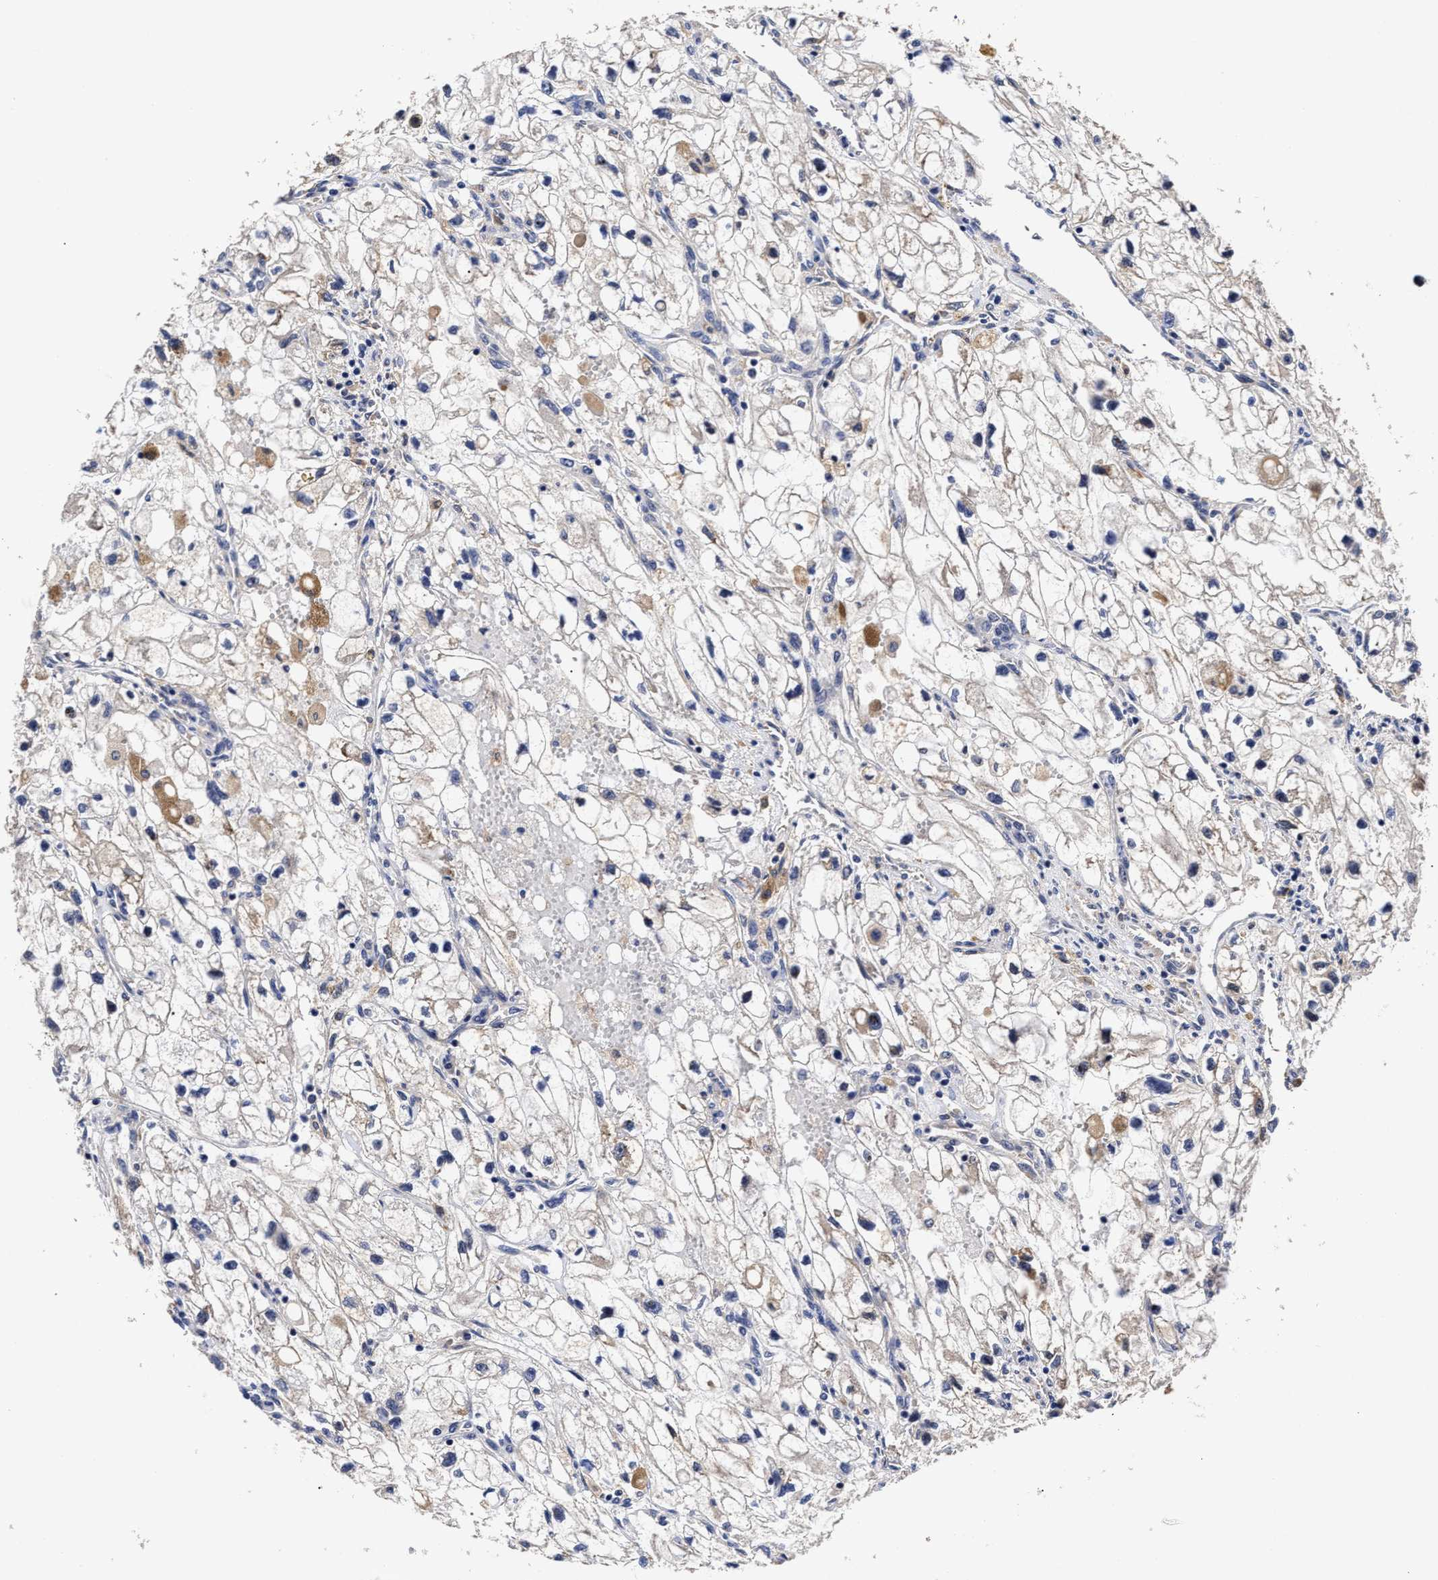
{"staining": {"intensity": "weak", "quantity": "<25%", "location": "cytoplasmic/membranous"}, "tissue": "renal cancer", "cell_type": "Tumor cells", "image_type": "cancer", "snomed": [{"axis": "morphology", "description": "Adenocarcinoma, NOS"}, {"axis": "topography", "description": "Kidney"}], "caption": "There is no significant expression in tumor cells of adenocarcinoma (renal).", "gene": "SOCS5", "patient": {"sex": "female", "age": 70}}